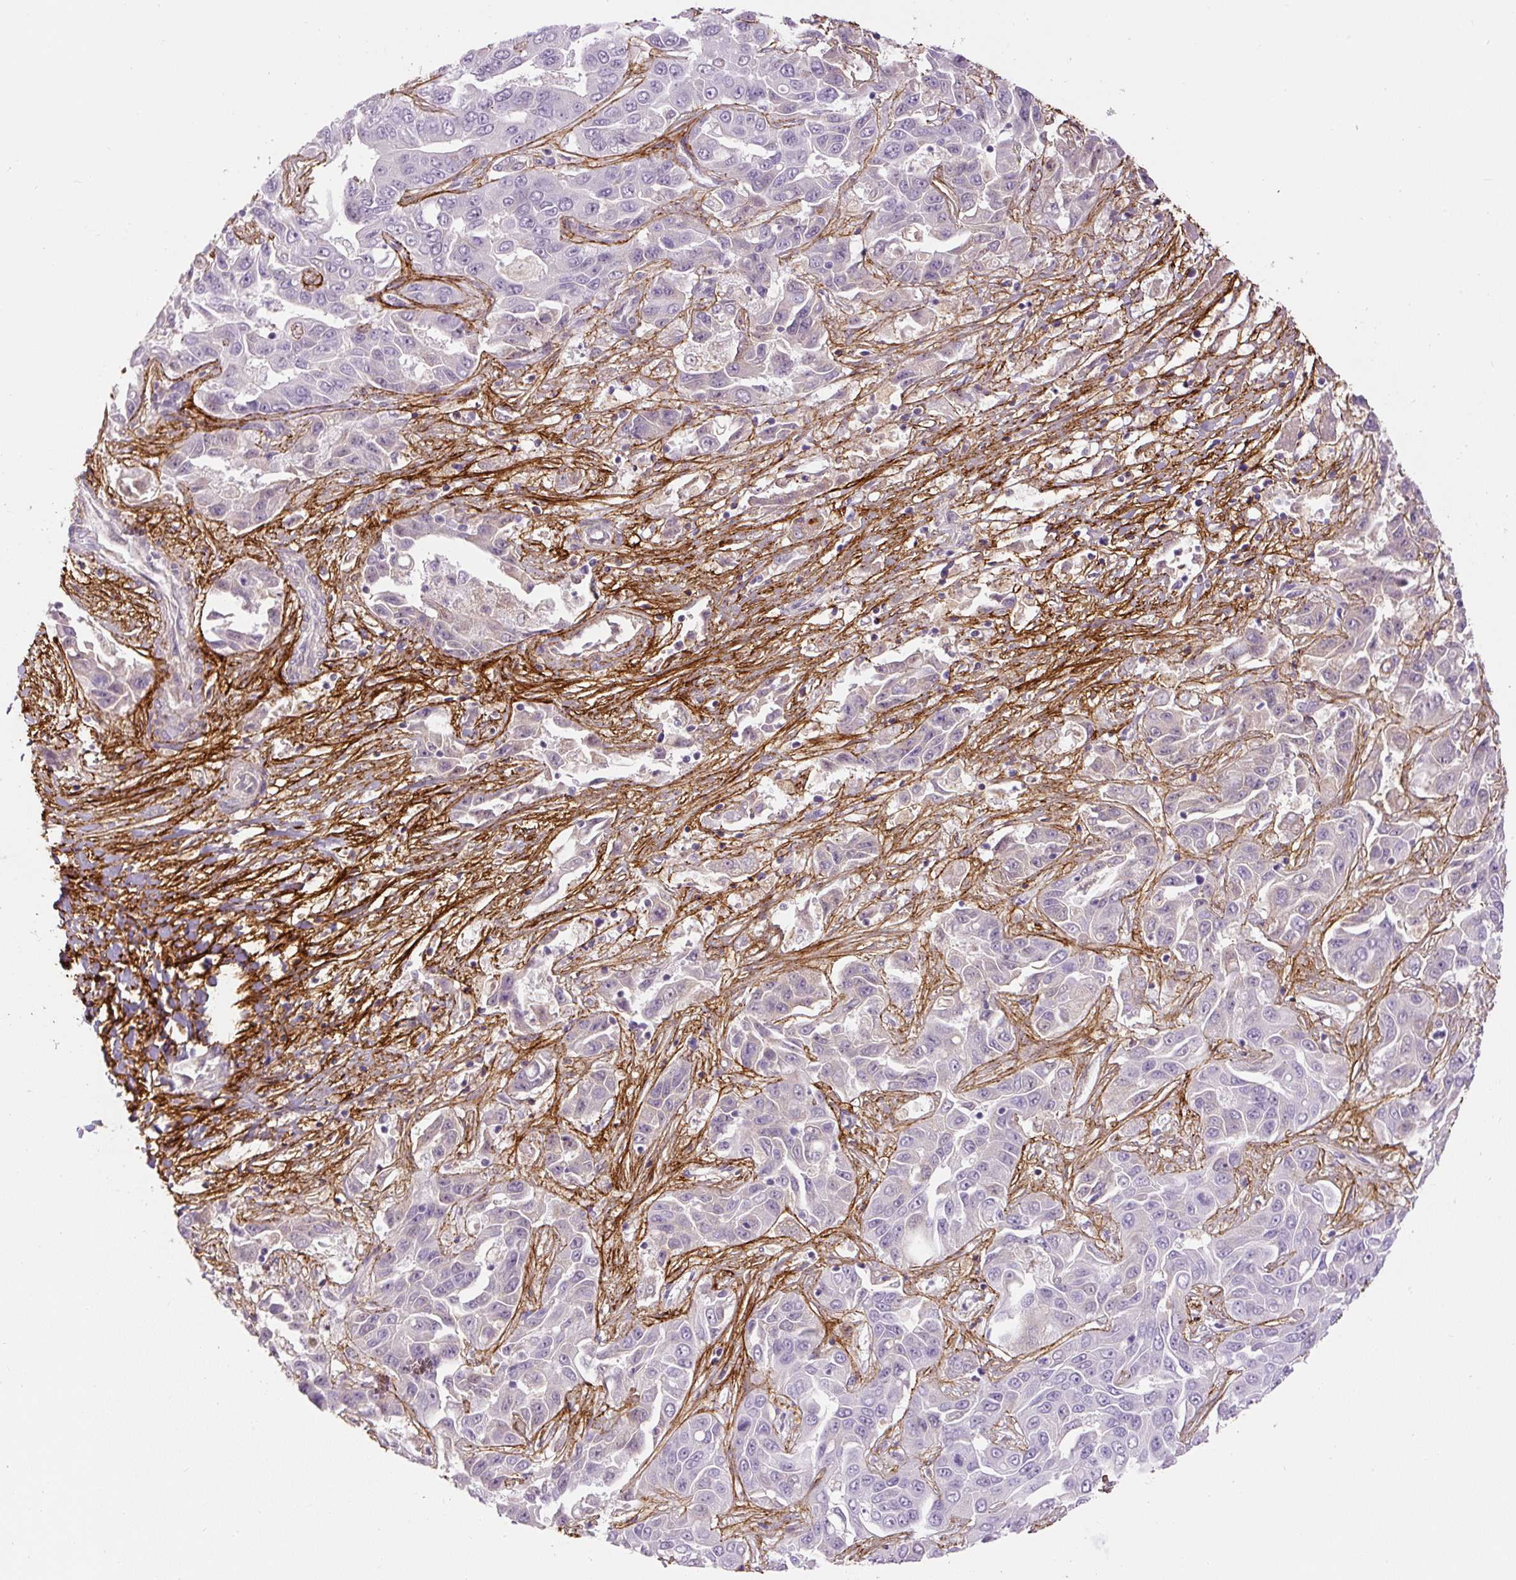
{"staining": {"intensity": "negative", "quantity": "none", "location": "none"}, "tissue": "liver cancer", "cell_type": "Tumor cells", "image_type": "cancer", "snomed": [{"axis": "morphology", "description": "Cholangiocarcinoma"}, {"axis": "topography", "description": "Liver"}], "caption": "Photomicrograph shows no protein expression in tumor cells of liver cancer tissue.", "gene": "FBN1", "patient": {"sex": "female", "age": 52}}